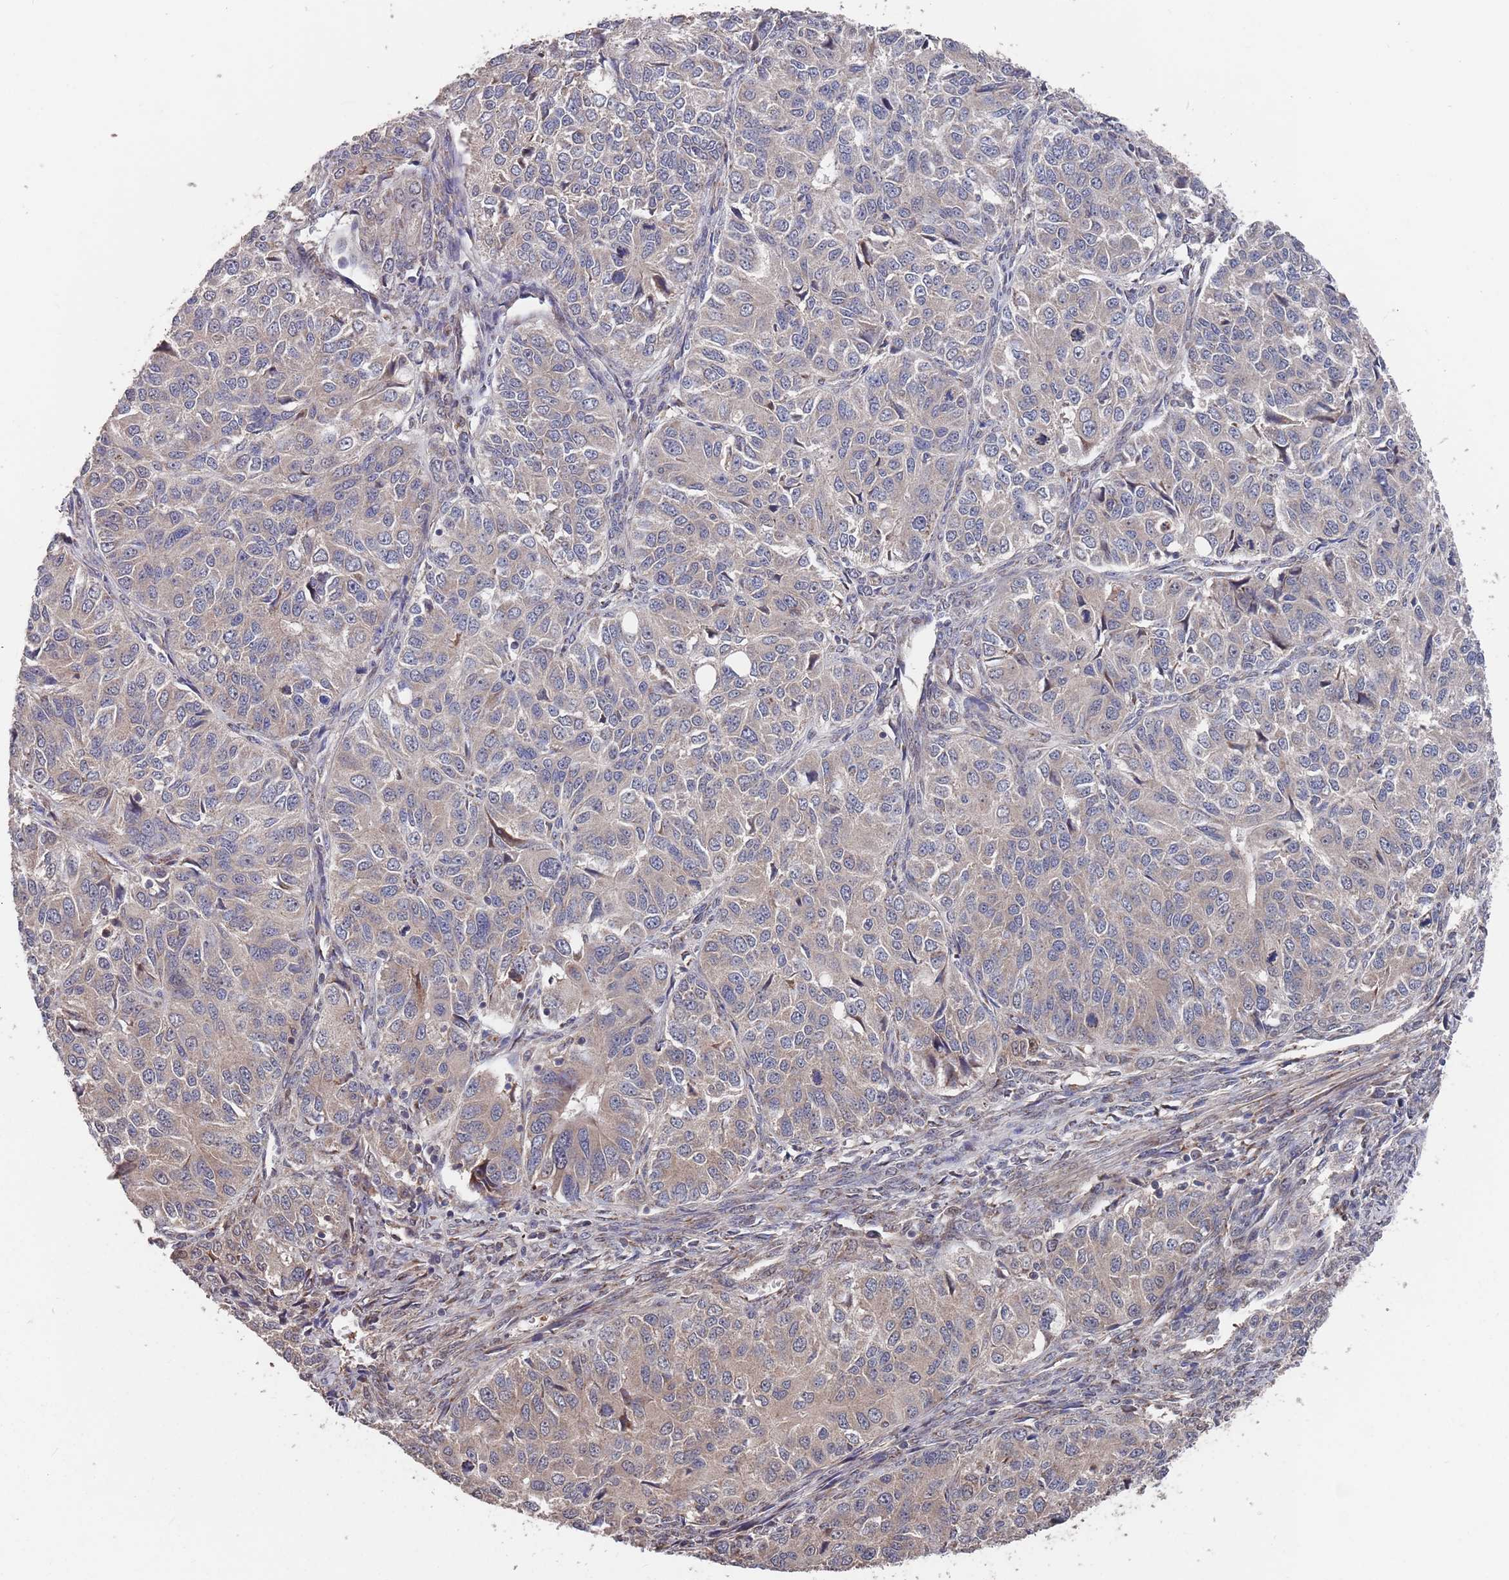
{"staining": {"intensity": "weak", "quantity": "25%-75%", "location": "cytoplasmic/membranous"}, "tissue": "ovarian cancer", "cell_type": "Tumor cells", "image_type": "cancer", "snomed": [{"axis": "morphology", "description": "Carcinoma, endometroid"}, {"axis": "topography", "description": "Ovary"}], "caption": "DAB immunohistochemical staining of endometroid carcinoma (ovarian) demonstrates weak cytoplasmic/membranous protein staining in about 25%-75% of tumor cells.", "gene": "UNC45A", "patient": {"sex": "female", "age": 51}}